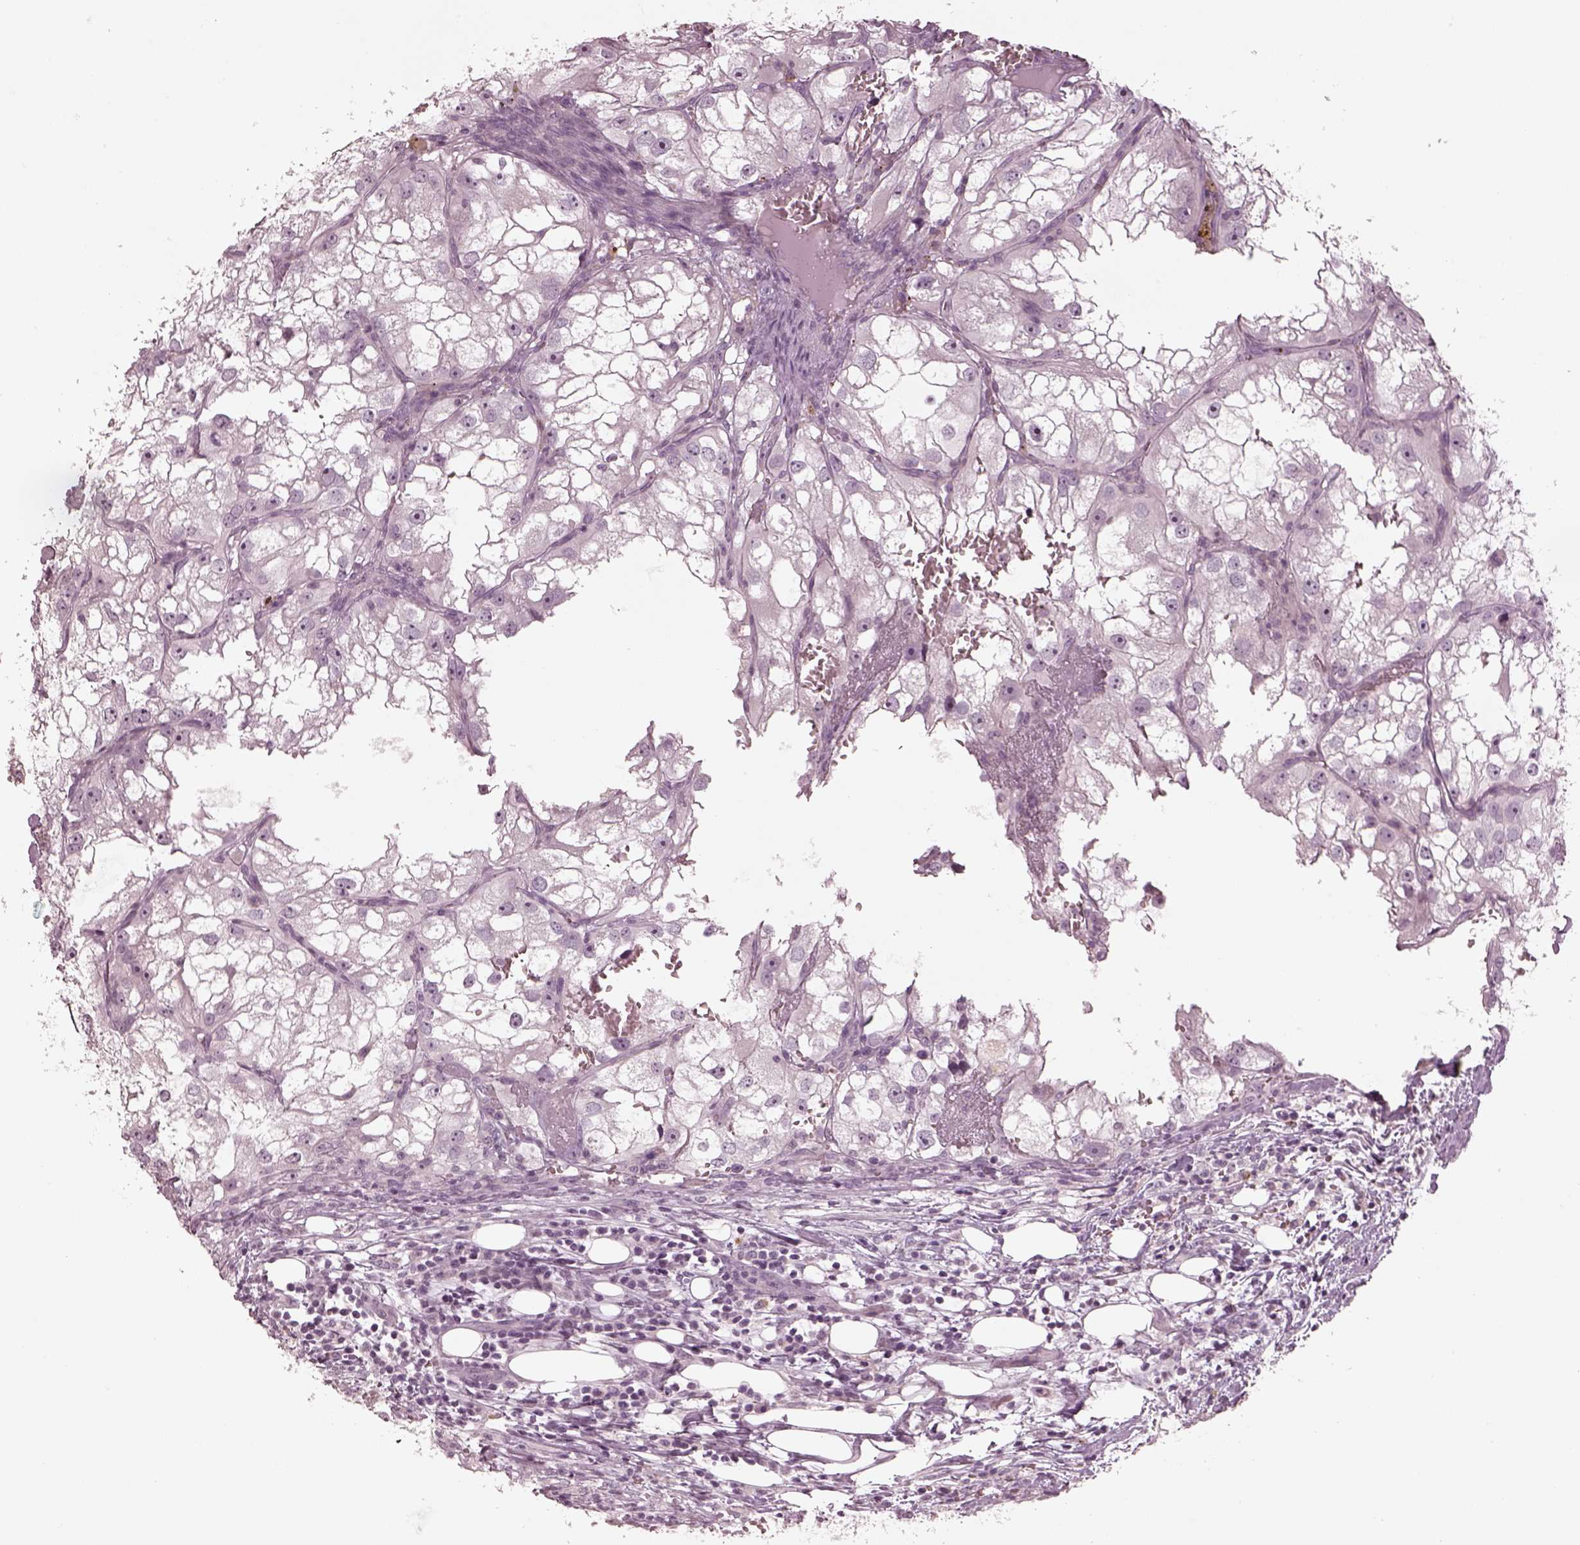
{"staining": {"intensity": "negative", "quantity": "none", "location": "none"}, "tissue": "renal cancer", "cell_type": "Tumor cells", "image_type": "cancer", "snomed": [{"axis": "morphology", "description": "Adenocarcinoma, NOS"}, {"axis": "topography", "description": "Kidney"}], "caption": "A high-resolution histopathology image shows IHC staining of renal adenocarcinoma, which shows no significant positivity in tumor cells. (DAB (3,3'-diaminobenzidine) immunohistochemistry (IHC) with hematoxylin counter stain).", "gene": "SPATA6L", "patient": {"sex": "male", "age": 59}}